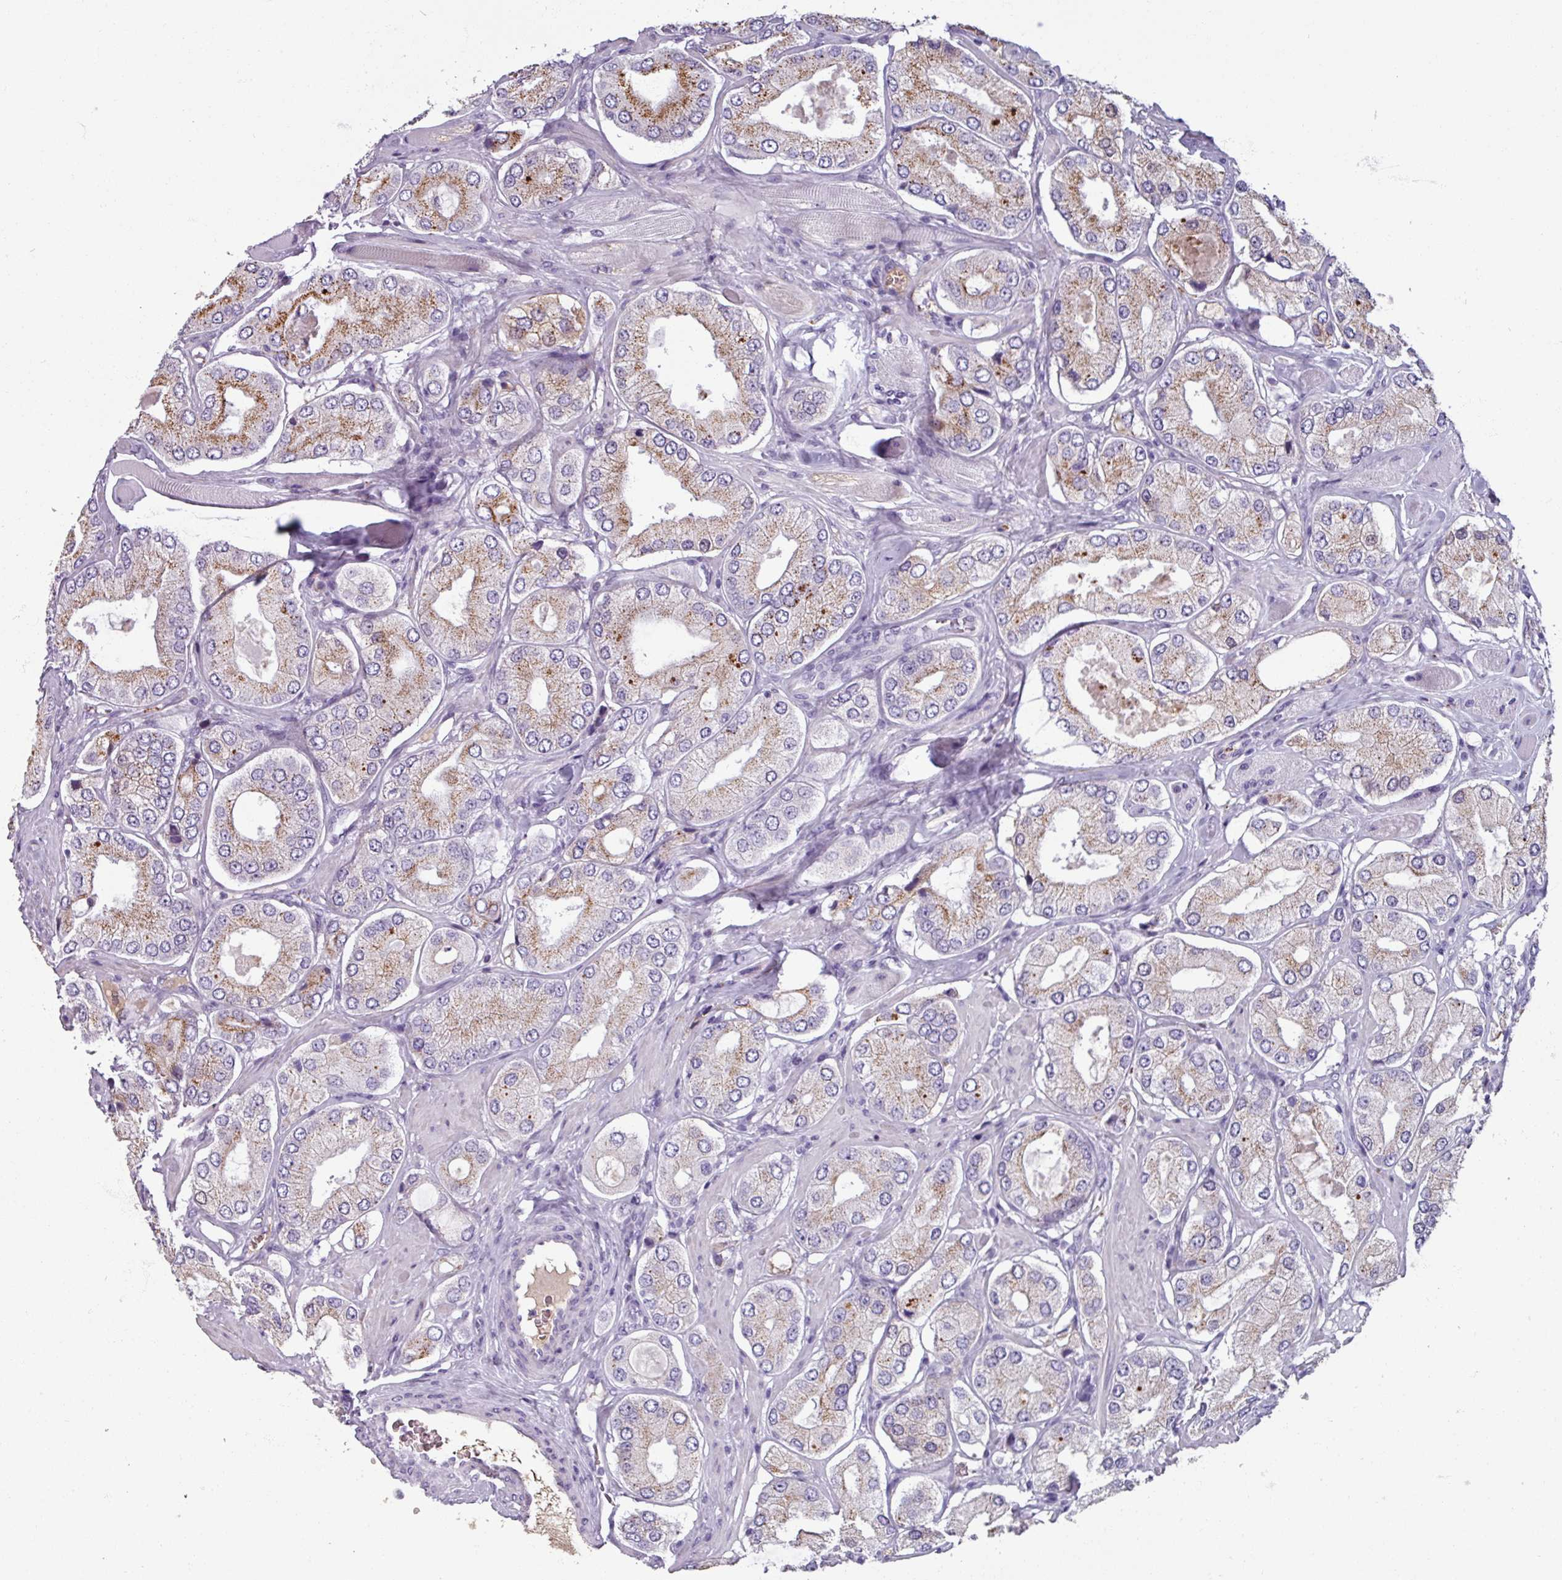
{"staining": {"intensity": "moderate", "quantity": "25%-75%", "location": "cytoplasmic/membranous"}, "tissue": "prostate cancer", "cell_type": "Tumor cells", "image_type": "cancer", "snomed": [{"axis": "morphology", "description": "Adenocarcinoma, Low grade"}, {"axis": "topography", "description": "Prostate"}], "caption": "This histopathology image shows low-grade adenocarcinoma (prostate) stained with IHC to label a protein in brown. The cytoplasmic/membranous of tumor cells show moderate positivity for the protein. Nuclei are counter-stained blue.", "gene": "SPESP1", "patient": {"sex": "male", "age": 42}}